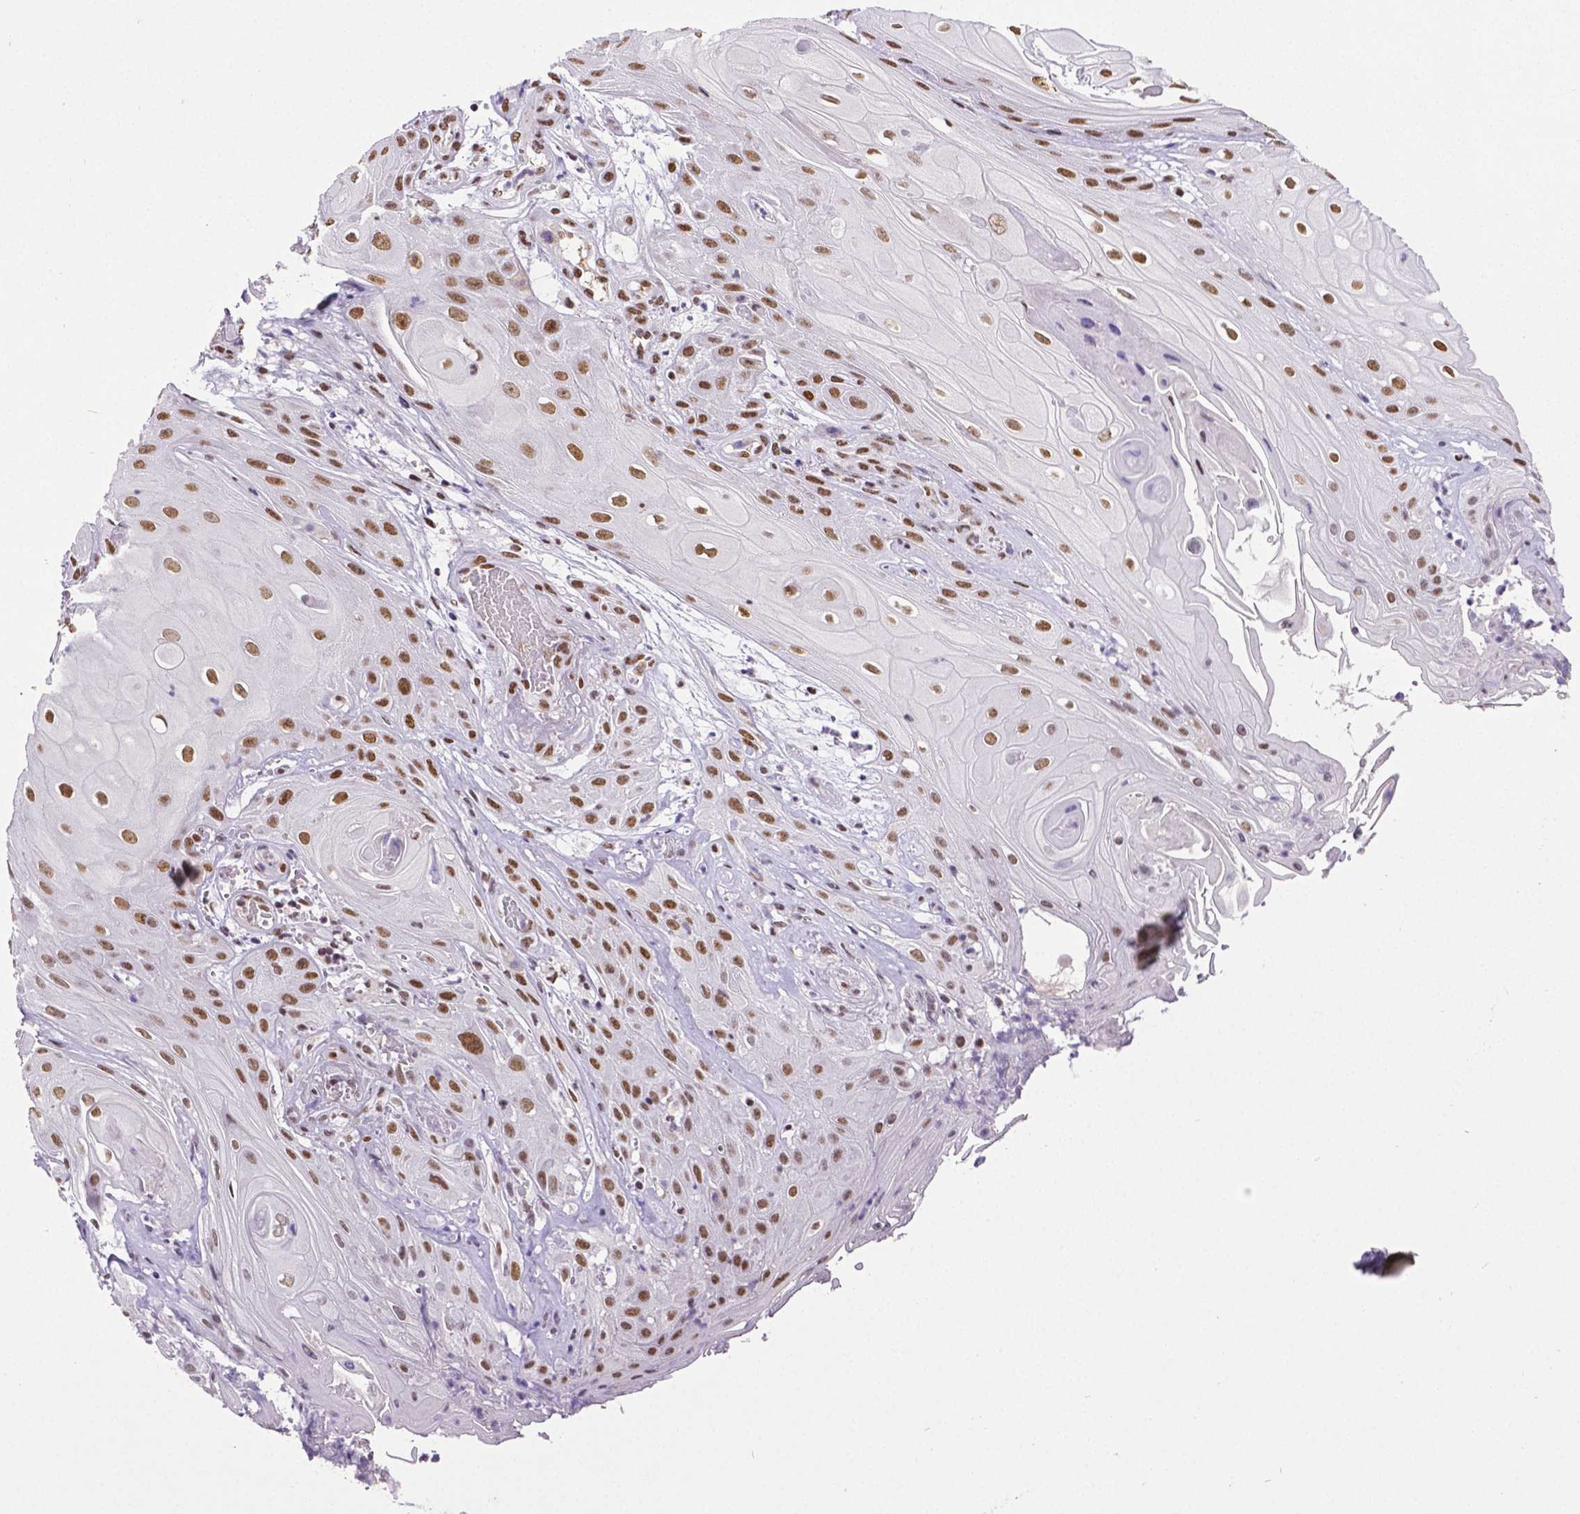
{"staining": {"intensity": "moderate", "quantity": ">75%", "location": "nuclear"}, "tissue": "skin cancer", "cell_type": "Tumor cells", "image_type": "cancer", "snomed": [{"axis": "morphology", "description": "Squamous cell carcinoma, NOS"}, {"axis": "topography", "description": "Skin"}], "caption": "Skin cancer (squamous cell carcinoma) tissue reveals moderate nuclear staining in about >75% of tumor cells, visualized by immunohistochemistry. (Brightfield microscopy of DAB IHC at high magnification).", "gene": "REST", "patient": {"sex": "male", "age": 62}}